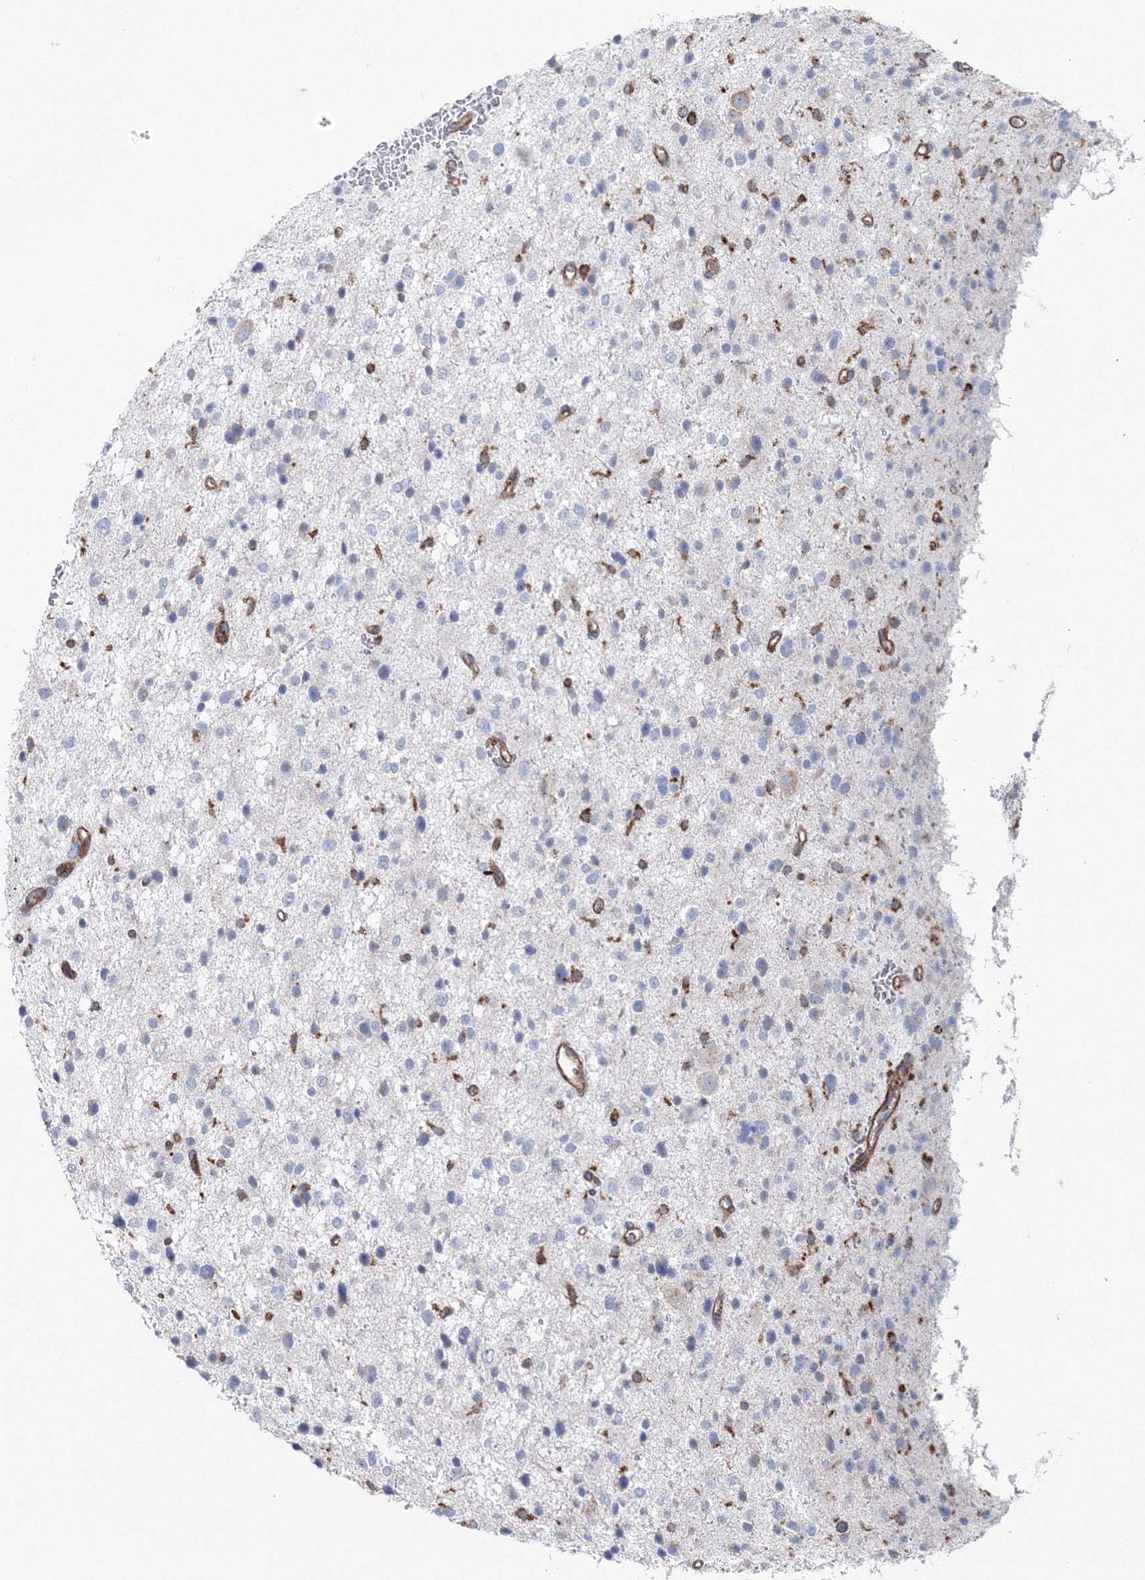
{"staining": {"intensity": "negative", "quantity": "none", "location": "none"}, "tissue": "glioma", "cell_type": "Tumor cells", "image_type": "cancer", "snomed": [{"axis": "morphology", "description": "Glioma, malignant, Low grade"}, {"axis": "topography", "description": "Brain"}], "caption": "Immunohistochemical staining of human malignant glioma (low-grade) displays no significant expression in tumor cells.", "gene": "GGA2", "patient": {"sex": "female", "age": 37}}